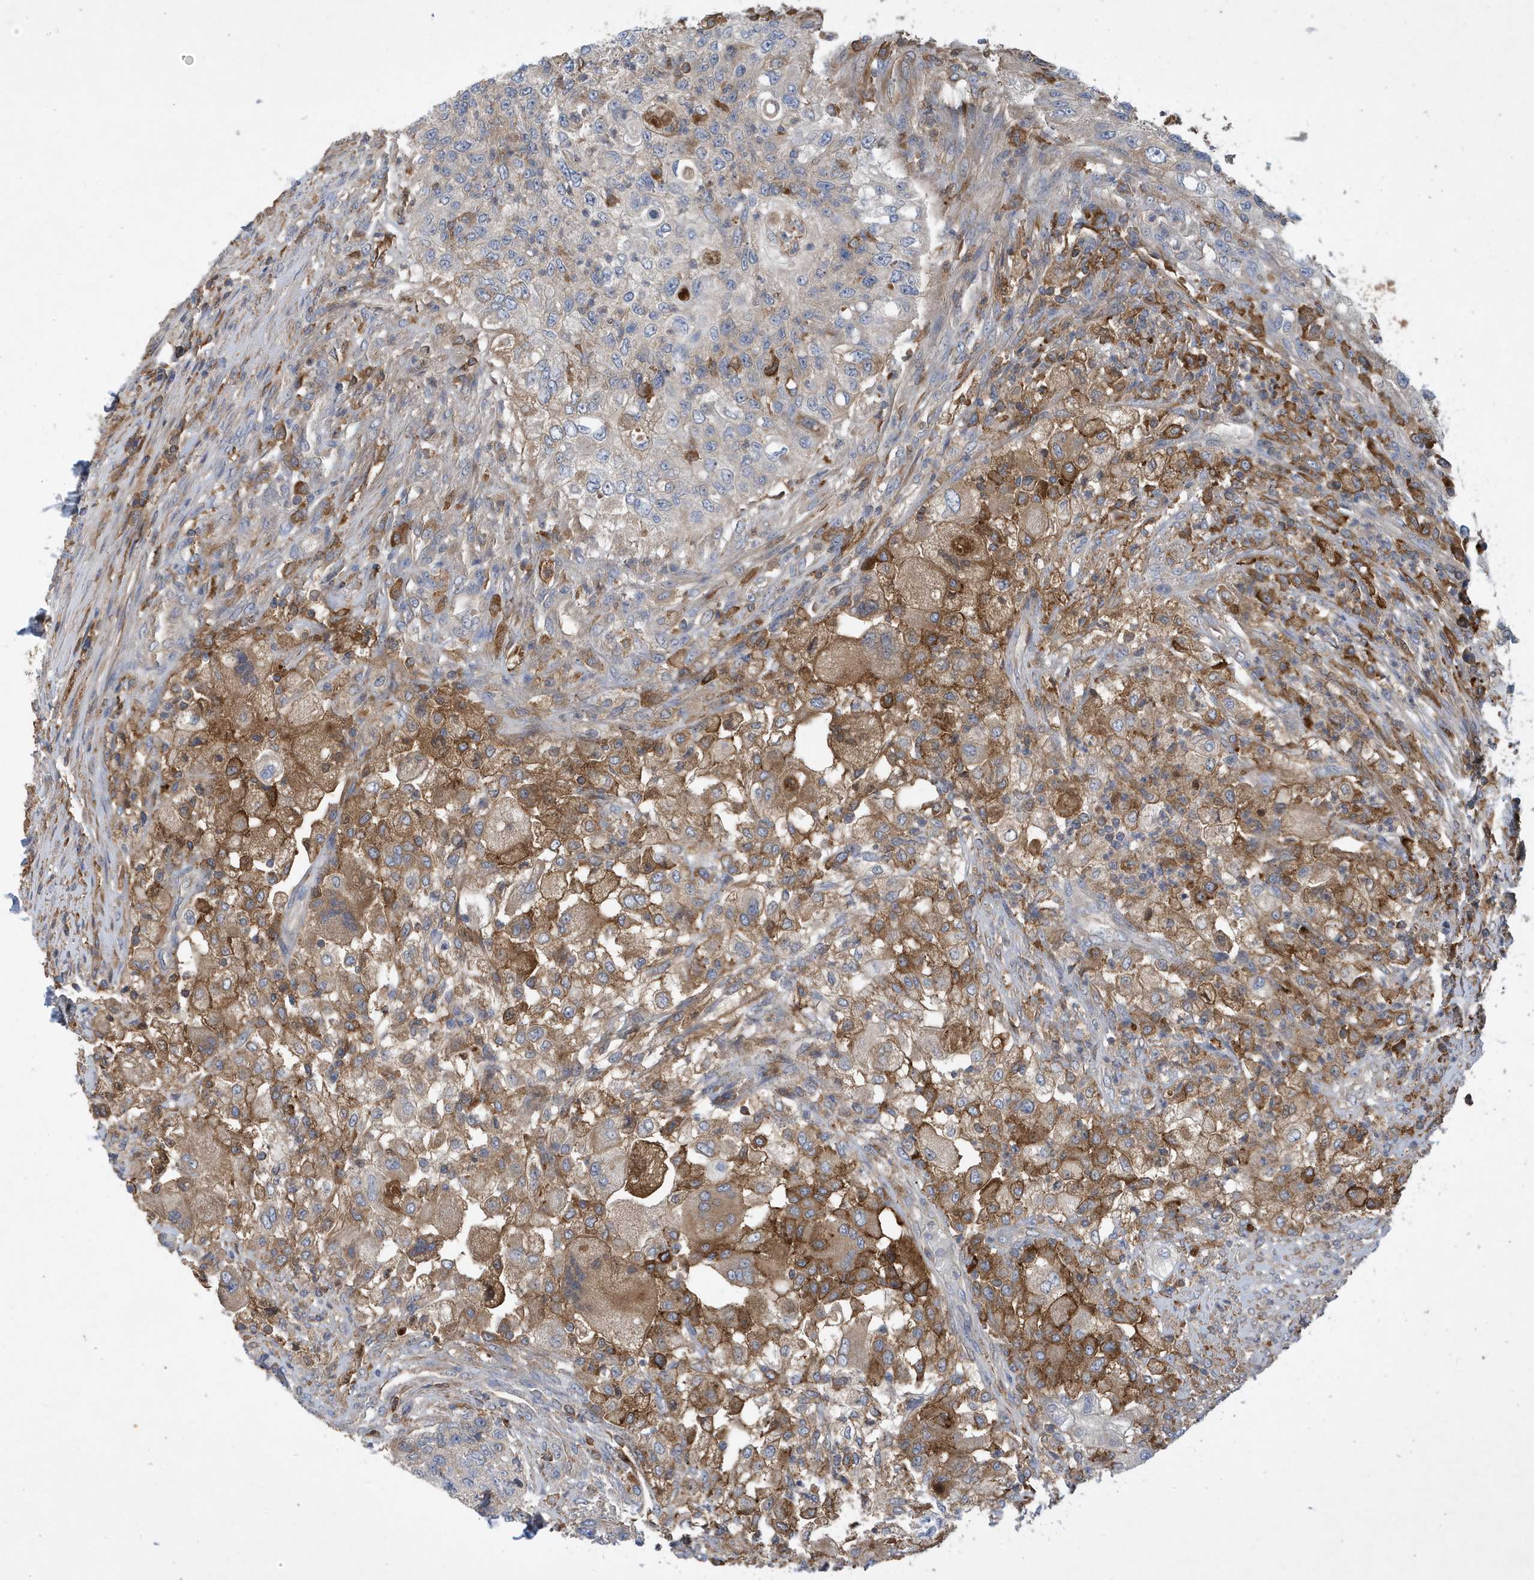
{"staining": {"intensity": "weak", "quantity": "25%-75%", "location": "cytoplasmic/membranous"}, "tissue": "urothelial cancer", "cell_type": "Tumor cells", "image_type": "cancer", "snomed": [{"axis": "morphology", "description": "Urothelial carcinoma, High grade"}, {"axis": "topography", "description": "Urinary bladder"}], "caption": "Immunohistochemistry (IHC) of urothelial cancer displays low levels of weak cytoplasmic/membranous staining in about 25%-75% of tumor cells. Nuclei are stained in blue.", "gene": "STK19", "patient": {"sex": "female", "age": 60}}